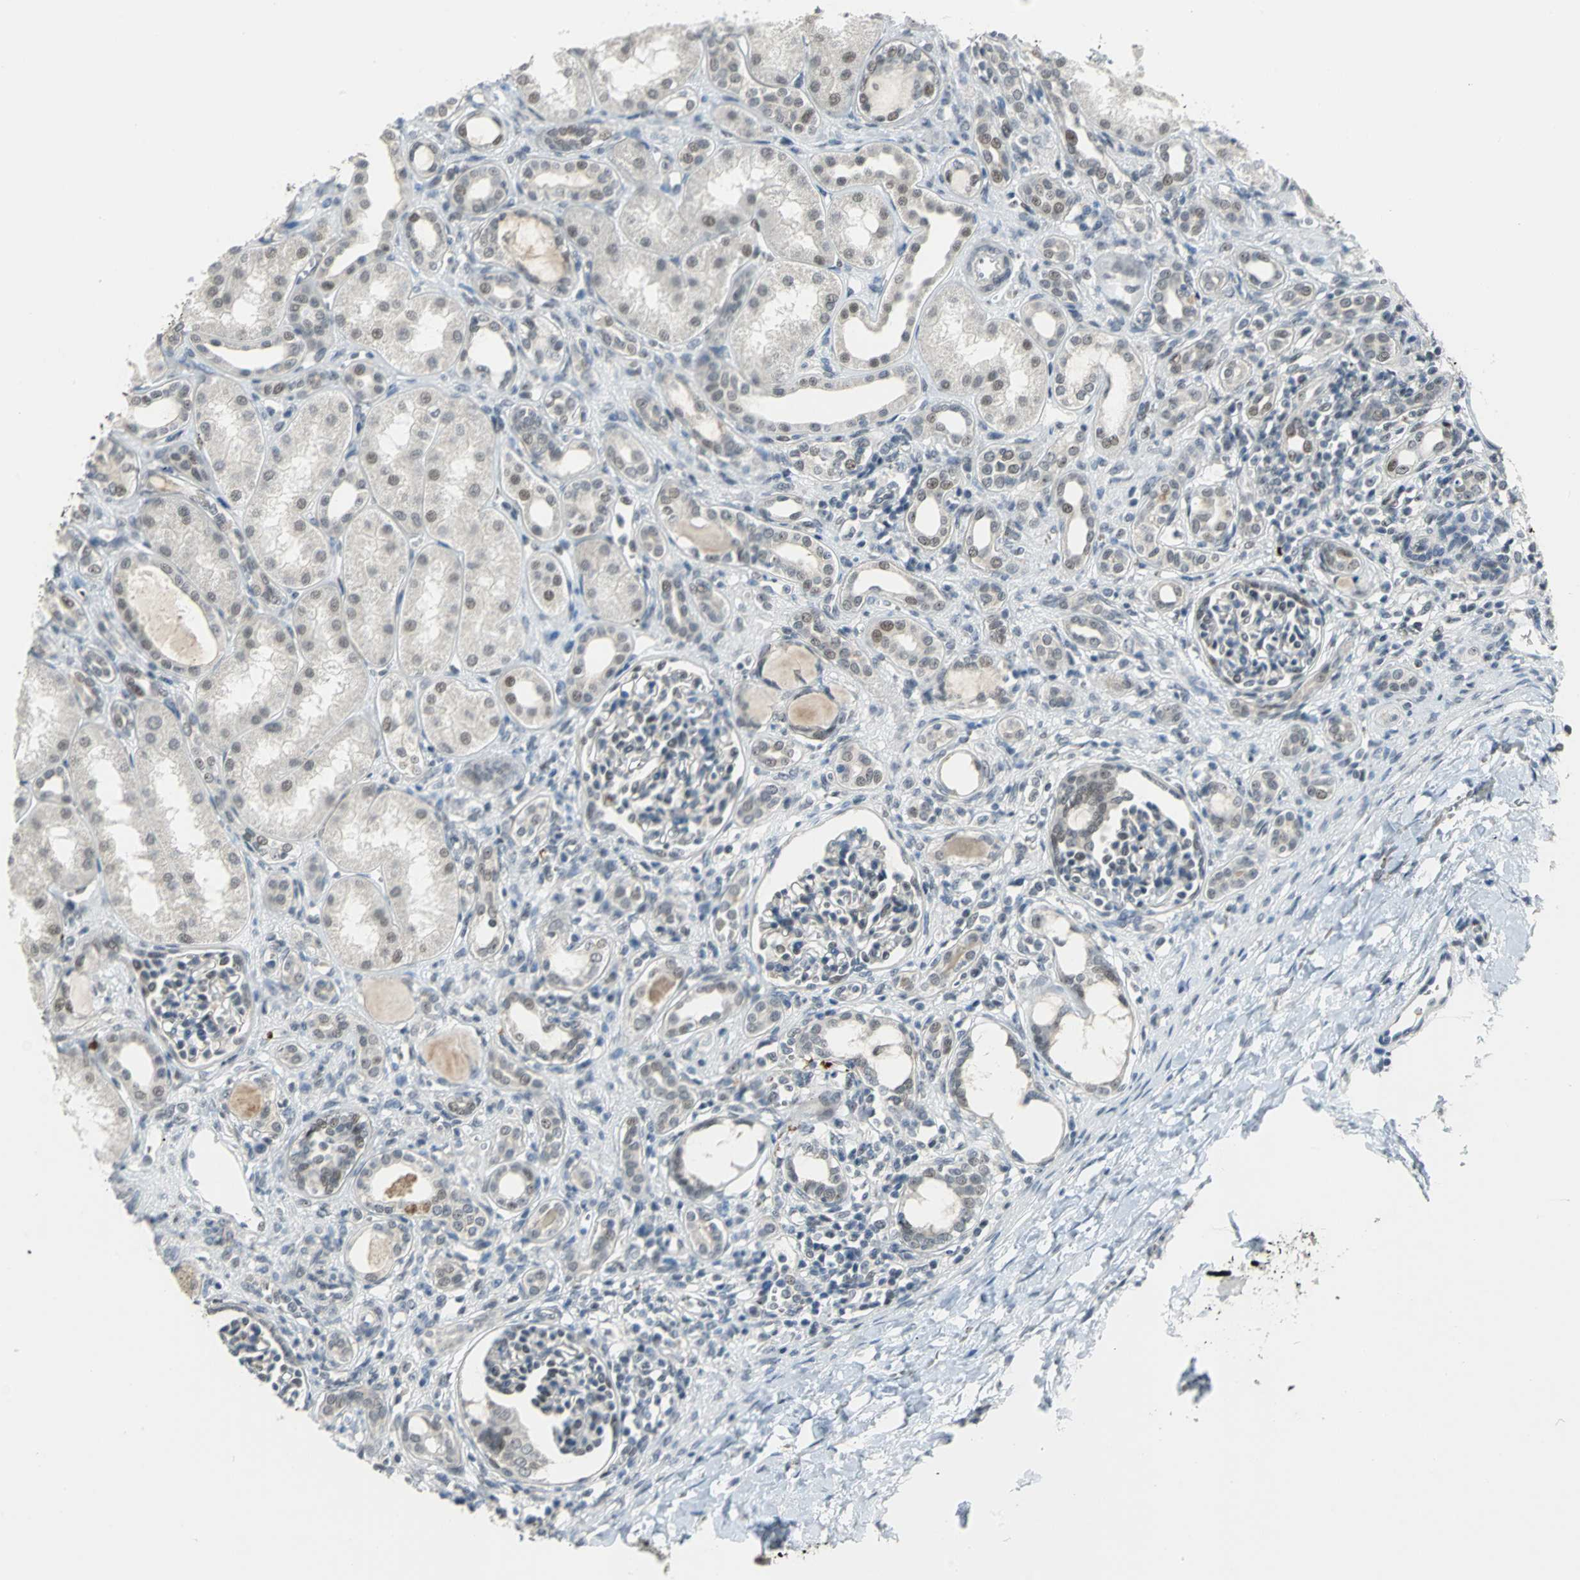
{"staining": {"intensity": "weak", "quantity": "<25%", "location": "nuclear"}, "tissue": "kidney", "cell_type": "Cells in glomeruli", "image_type": "normal", "snomed": [{"axis": "morphology", "description": "Normal tissue, NOS"}, {"axis": "topography", "description": "Kidney"}], "caption": "This is an IHC photomicrograph of normal human kidney. There is no positivity in cells in glomeruli.", "gene": "GLI3", "patient": {"sex": "male", "age": 7}}